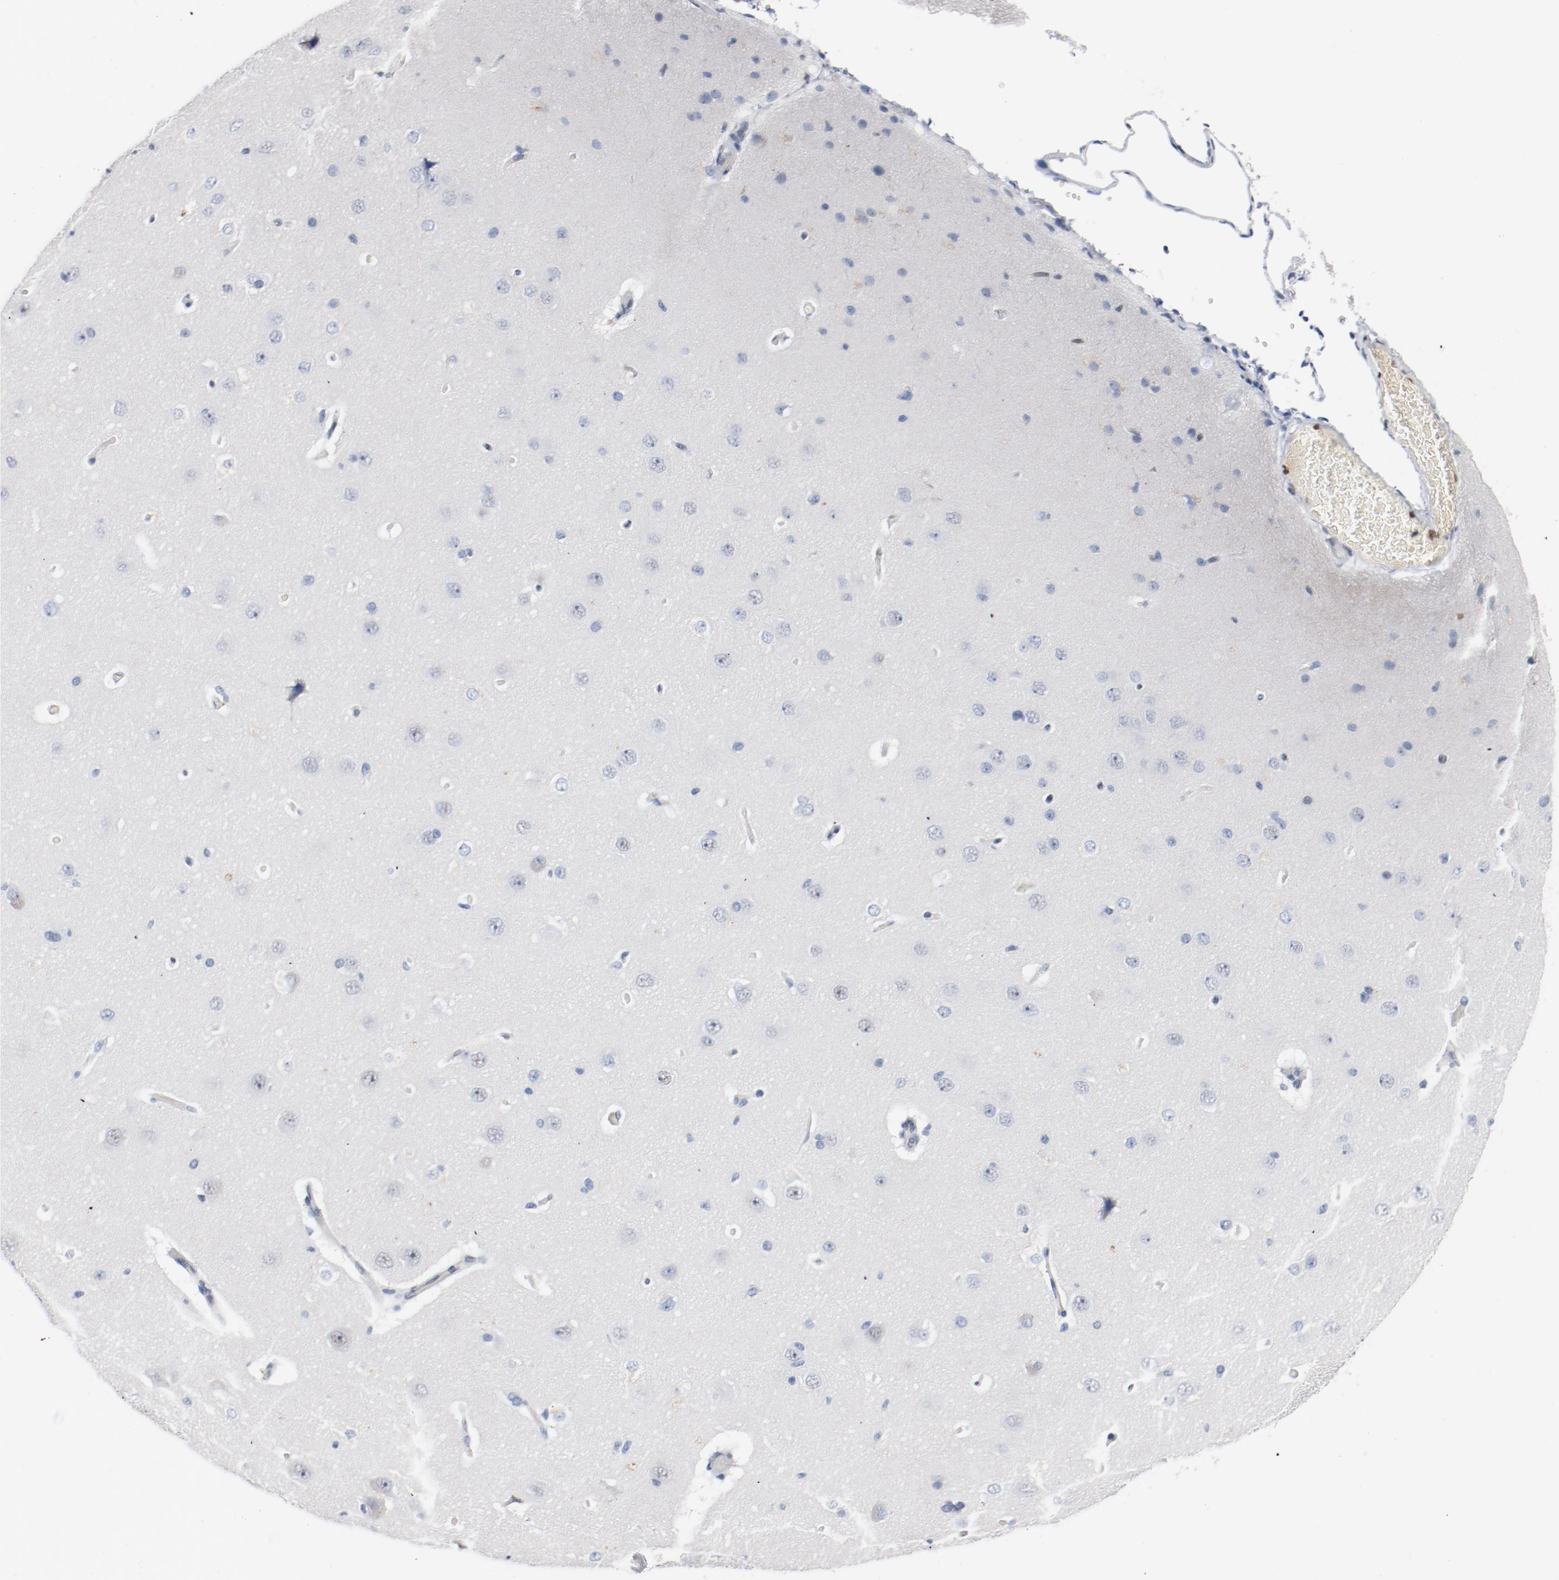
{"staining": {"intensity": "weak", "quantity": ">75%", "location": "nuclear"}, "tissue": "cerebral cortex", "cell_type": "Endothelial cells", "image_type": "normal", "snomed": [{"axis": "morphology", "description": "Normal tissue, NOS"}, {"axis": "topography", "description": "Cerebral cortex"}], "caption": "Immunohistochemistry micrograph of unremarkable cerebral cortex: cerebral cortex stained using immunohistochemistry (IHC) displays low levels of weak protein expression localized specifically in the nuclear of endothelial cells, appearing as a nuclear brown color.", "gene": "ENSG00000285708", "patient": {"sex": "female", "age": 45}}